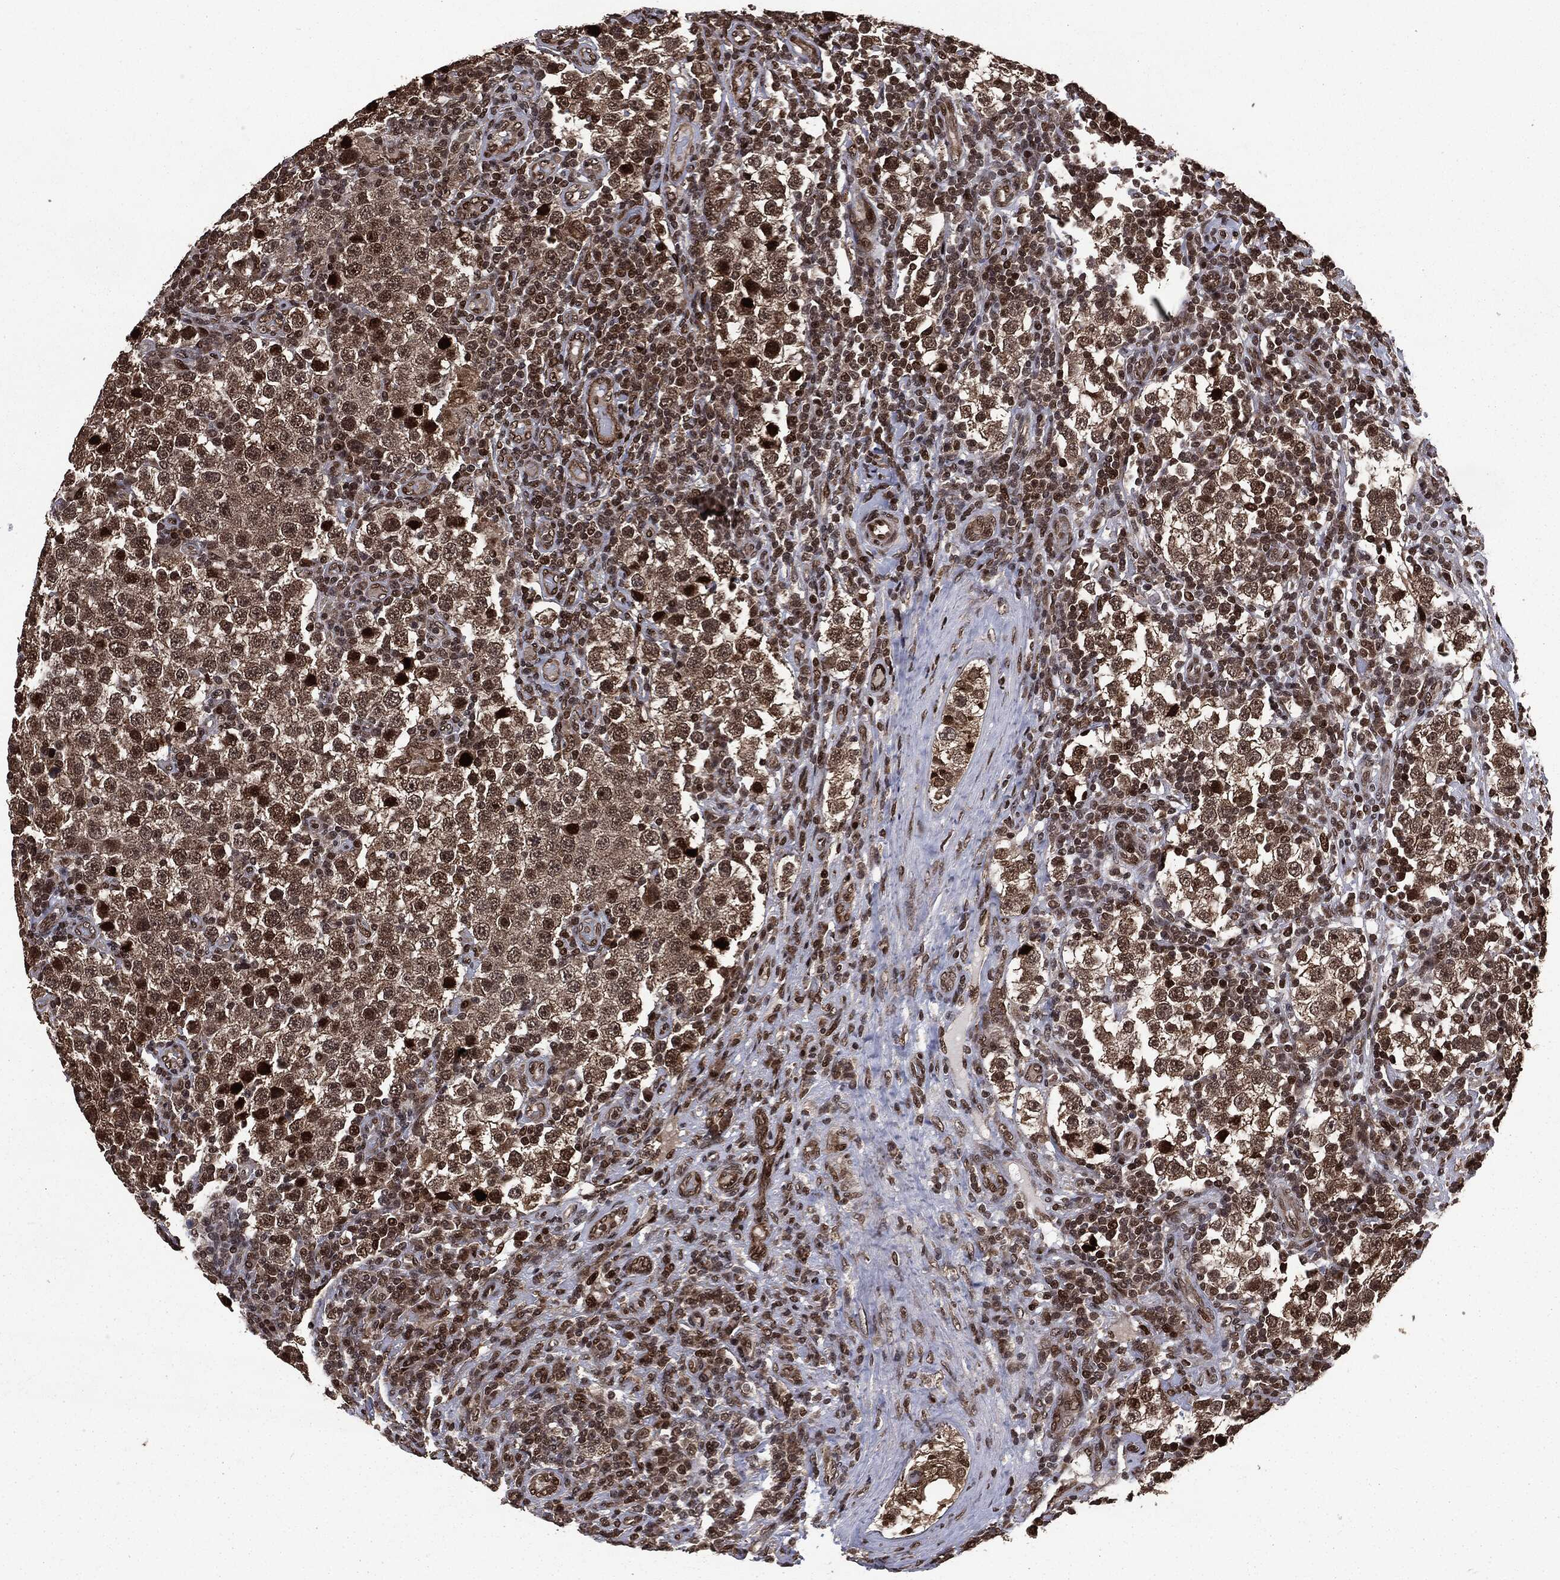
{"staining": {"intensity": "strong", "quantity": "25%-75%", "location": "nuclear"}, "tissue": "testis cancer", "cell_type": "Tumor cells", "image_type": "cancer", "snomed": [{"axis": "morphology", "description": "Seminoma, NOS"}, {"axis": "topography", "description": "Testis"}], "caption": "High-magnification brightfield microscopy of seminoma (testis) stained with DAB (3,3'-diaminobenzidine) (brown) and counterstained with hematoxylin (blue). tumor cells exhibit strong nuclear staining is identified in about25%-75% of cells. The staining is performed using DAB brown chromogen to label protein expression. The nuclei are counter-stained blue using hematoxylin.", "gene": "DVL2", "patient": {"sex": "male", "age": 34}}